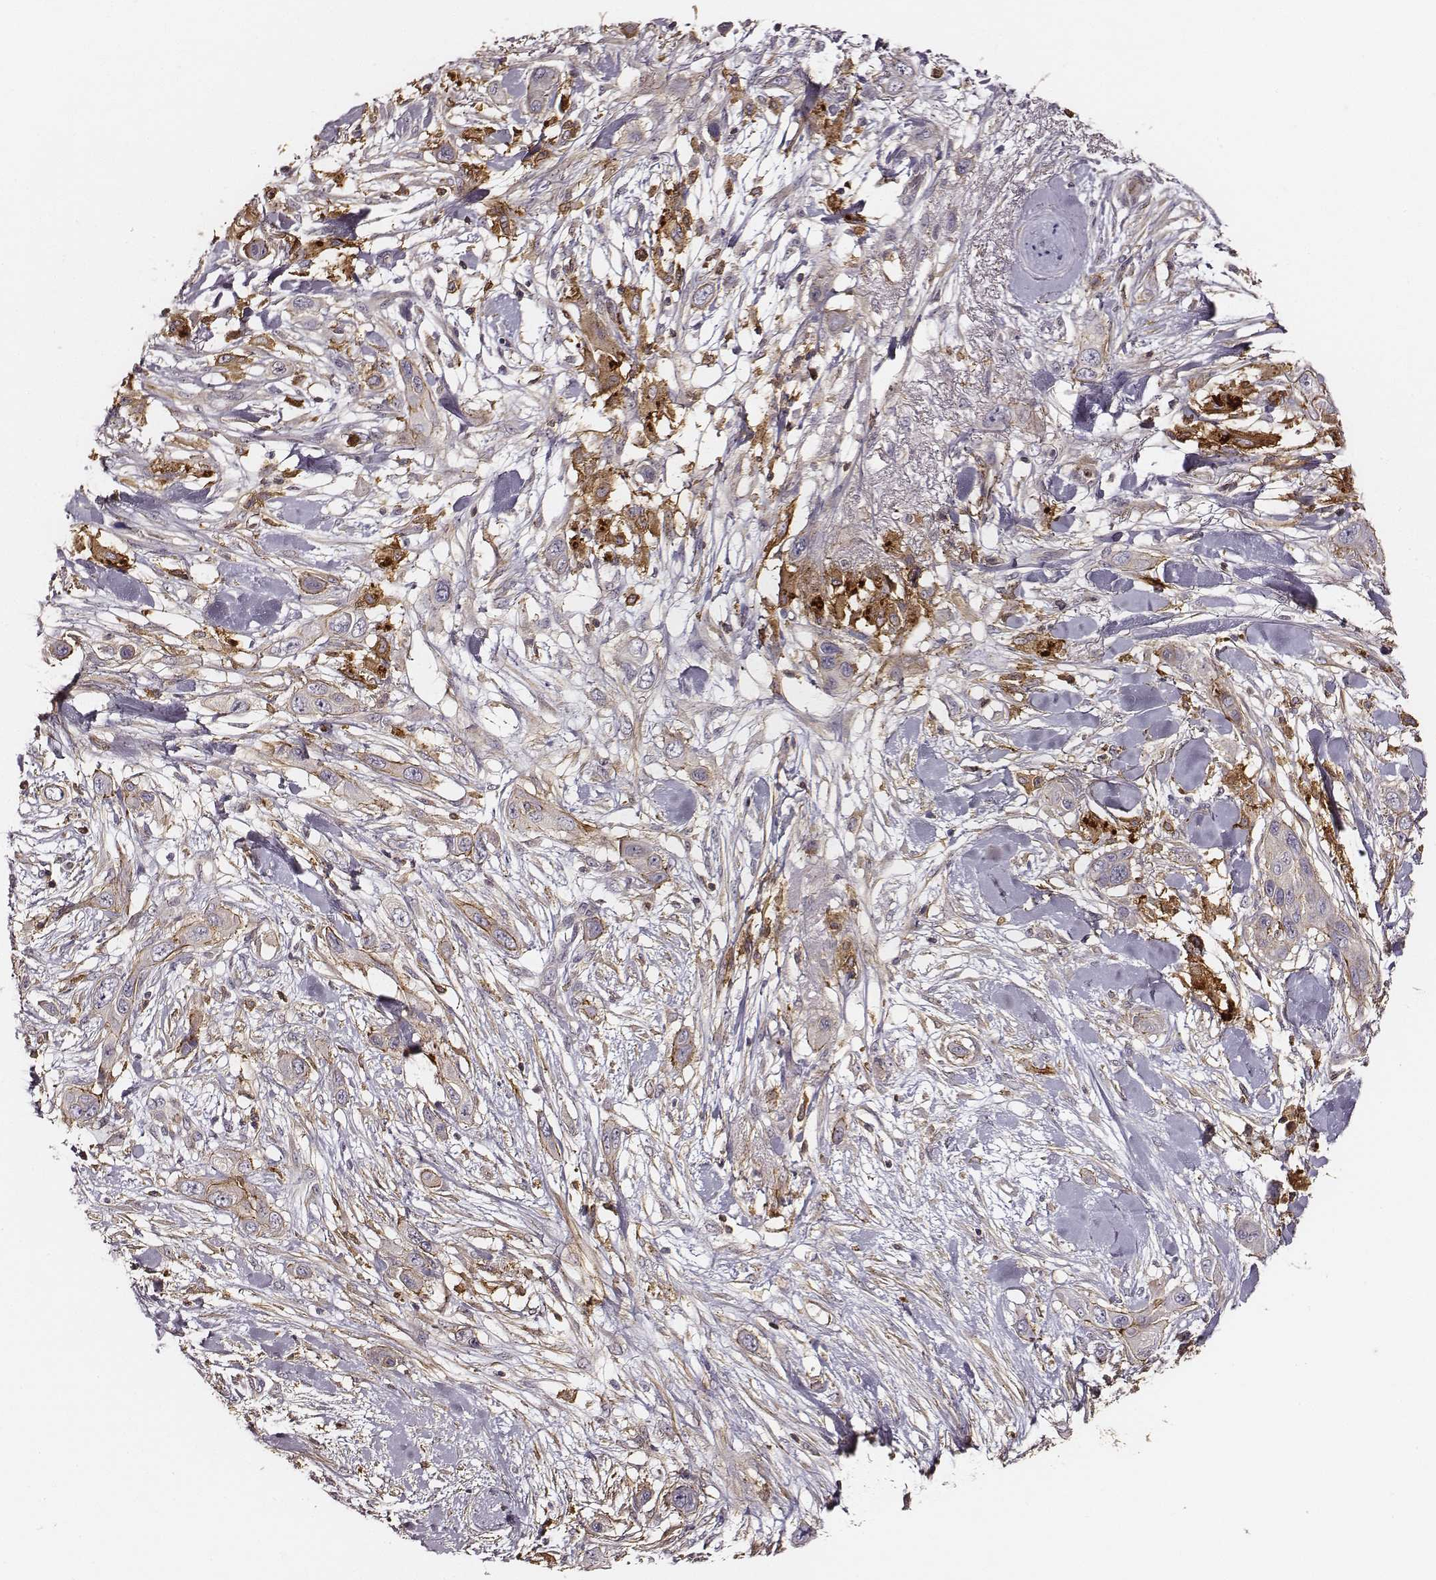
{"staining": {"intensity": "moderate", "quantity": "<25%", "location": "cytoplasmic/membranous"}, "tissue": "skin cancer", "cell_type": "Tumor cells", "image_type": "cancer", "snomed": [{"axis": "morphology", "description": "Squamous cell carcinoma, NOS"}, {"axis": "topography", "description": "Skin"}], "caption": "Immunohistochemistry (IHC) (DAB (3,3'-diaminobenzidine)) staining of skin cancer reveals moderate cytoplasmic/membranous protein staining in approximately <25% of tumor cells. The staining is performed using DAB (3,3'-diaminobenzidine) brown chromogen to label protein expression. The nuclei are counter-stained blue using hematoxylin.", "gene": "ZYX", "patient": {"sex": "male", "age": 79}}